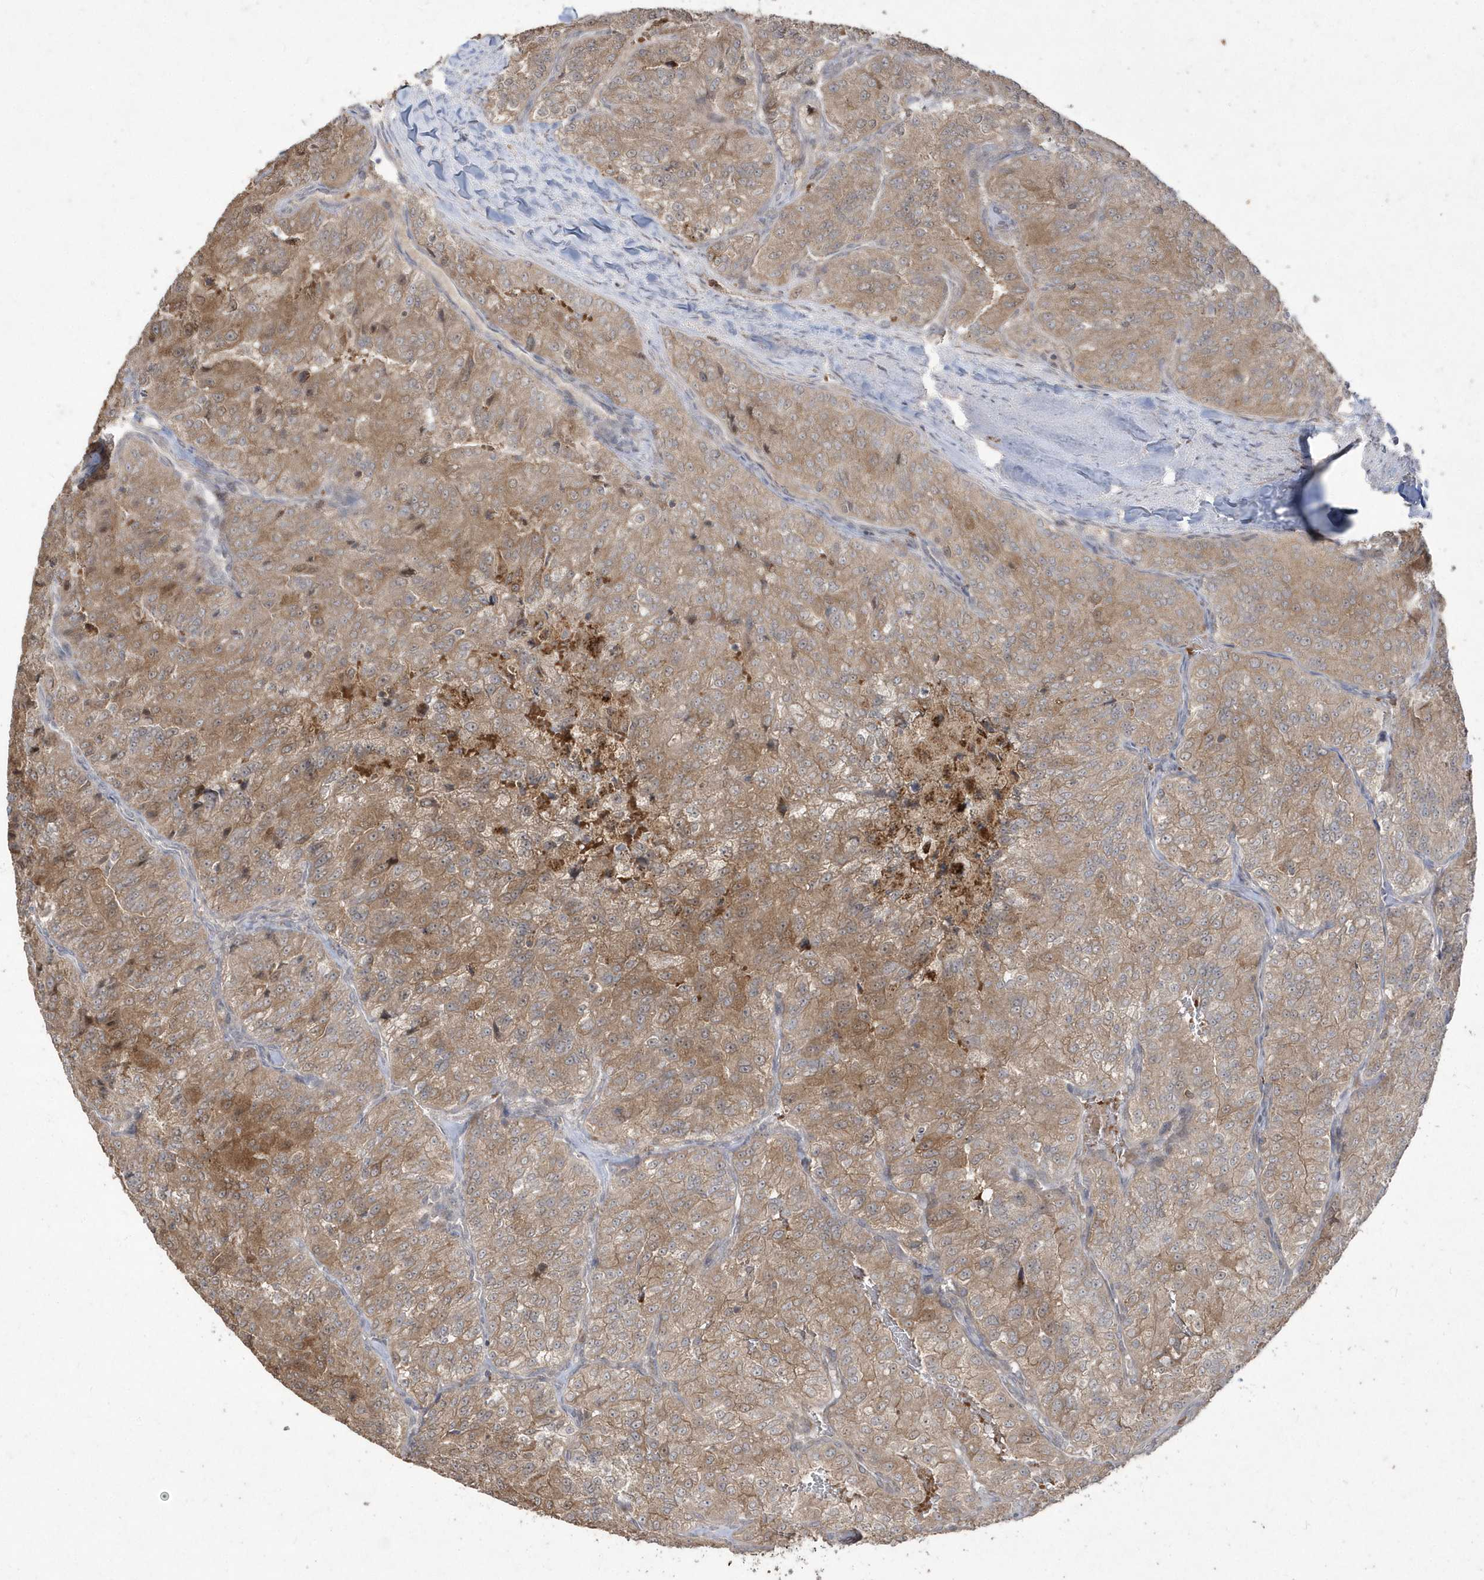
{"staining": {"intensity": "moderate", "quantity": ">75%", "location": "cytoplasmic/membranous,nuclear"}, "tissue": "renal cancer", "cell_type": "Tumor cells", "image_type": "cancer", "snomed": [{"axis": "morphology", "description": "Adenocarcinoma, NOS"}, {"axis": "topography", "description": "Kidney"}], "caption": "The histopathology image displays a brown stain indicating the presence of a protein in the cytoplasmic/membranous and nuclear of tumor cells in renal adenocarcinoma.", "gene": "GEMIN6", "patient": {"sex": "female", "age": 63}}